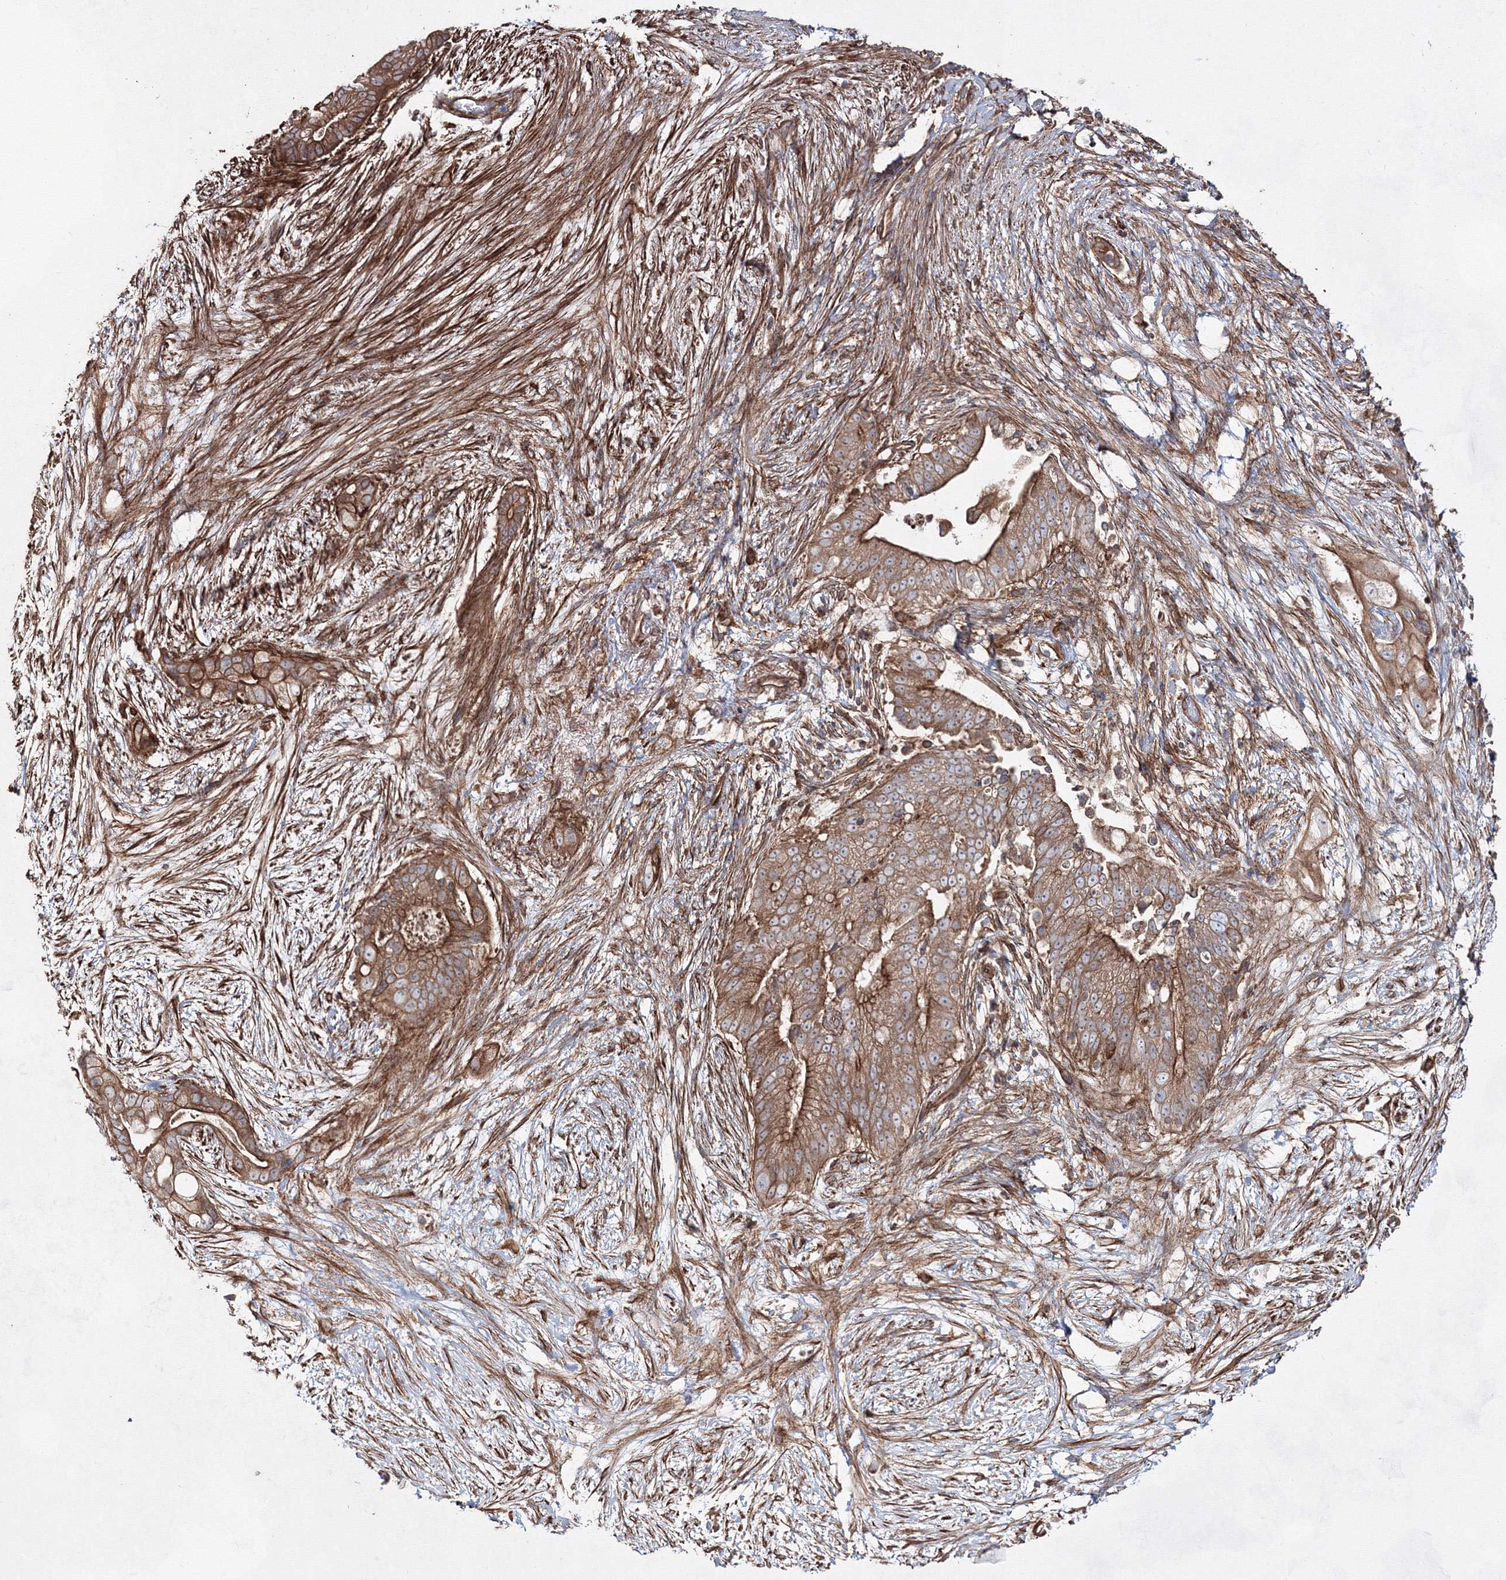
{"staining": {"intensity": "moderate", "quantity": ">75%", "location": "cytoplasmic/membranous"}, "tissue": "pancreatic cancer", "cell_type": "Tumor cells", "image_type": "cancer", "snomed": [{"axis": "morphology", "description": "Adenocarcinoma, NOS"}, {"axis": "topography", "description": "Pancreas"}], "caption": "Protein staining shows moderate cytoplasmic/membranous positivity in about >75% of tumor cells in pancreatic cancer.", "gene": "EXOC6", "patient": {"sex": "male", "age": 53}}